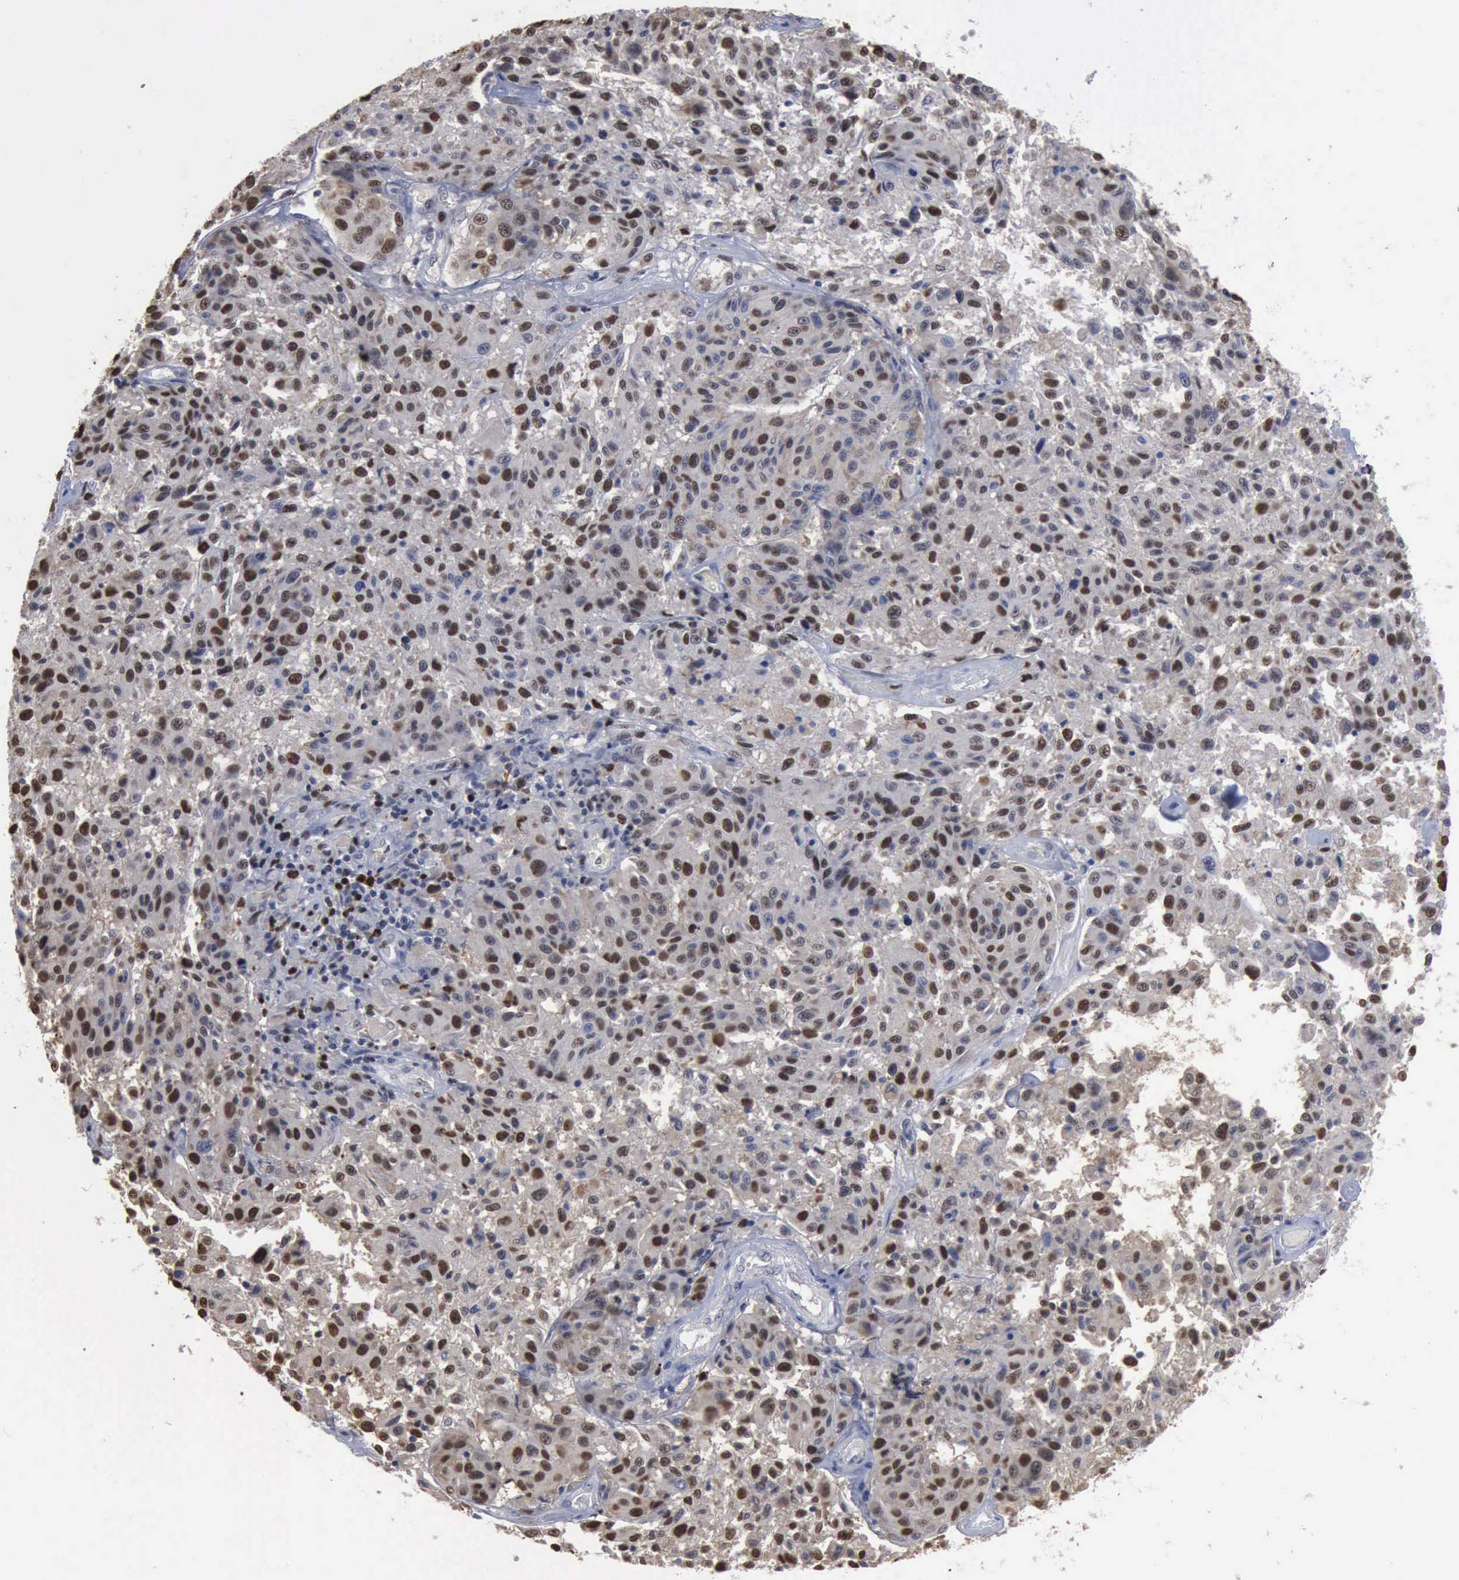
{"staining": {"intensity": "moderate", "quantity": ">75%", "location": "nuclear"}, "tissue": "melanoma", "cell_type": "Tumor cells", "image_type": "cancer", "snomed": [{"axis": "morphology", "description": "Malignant melanoma, NOS"}, {"axis": "topography", "description": "Skin"}], "caption": "Immunohistochemical staining of human melanoma reveals medium levels of moderate nuclear positivity in about >75% of tumor cells. (Brightfield microscopy of DAB IHC at high magnification).", "gene": "PCNA", "patient": {"sex": "female", "age": 77}}